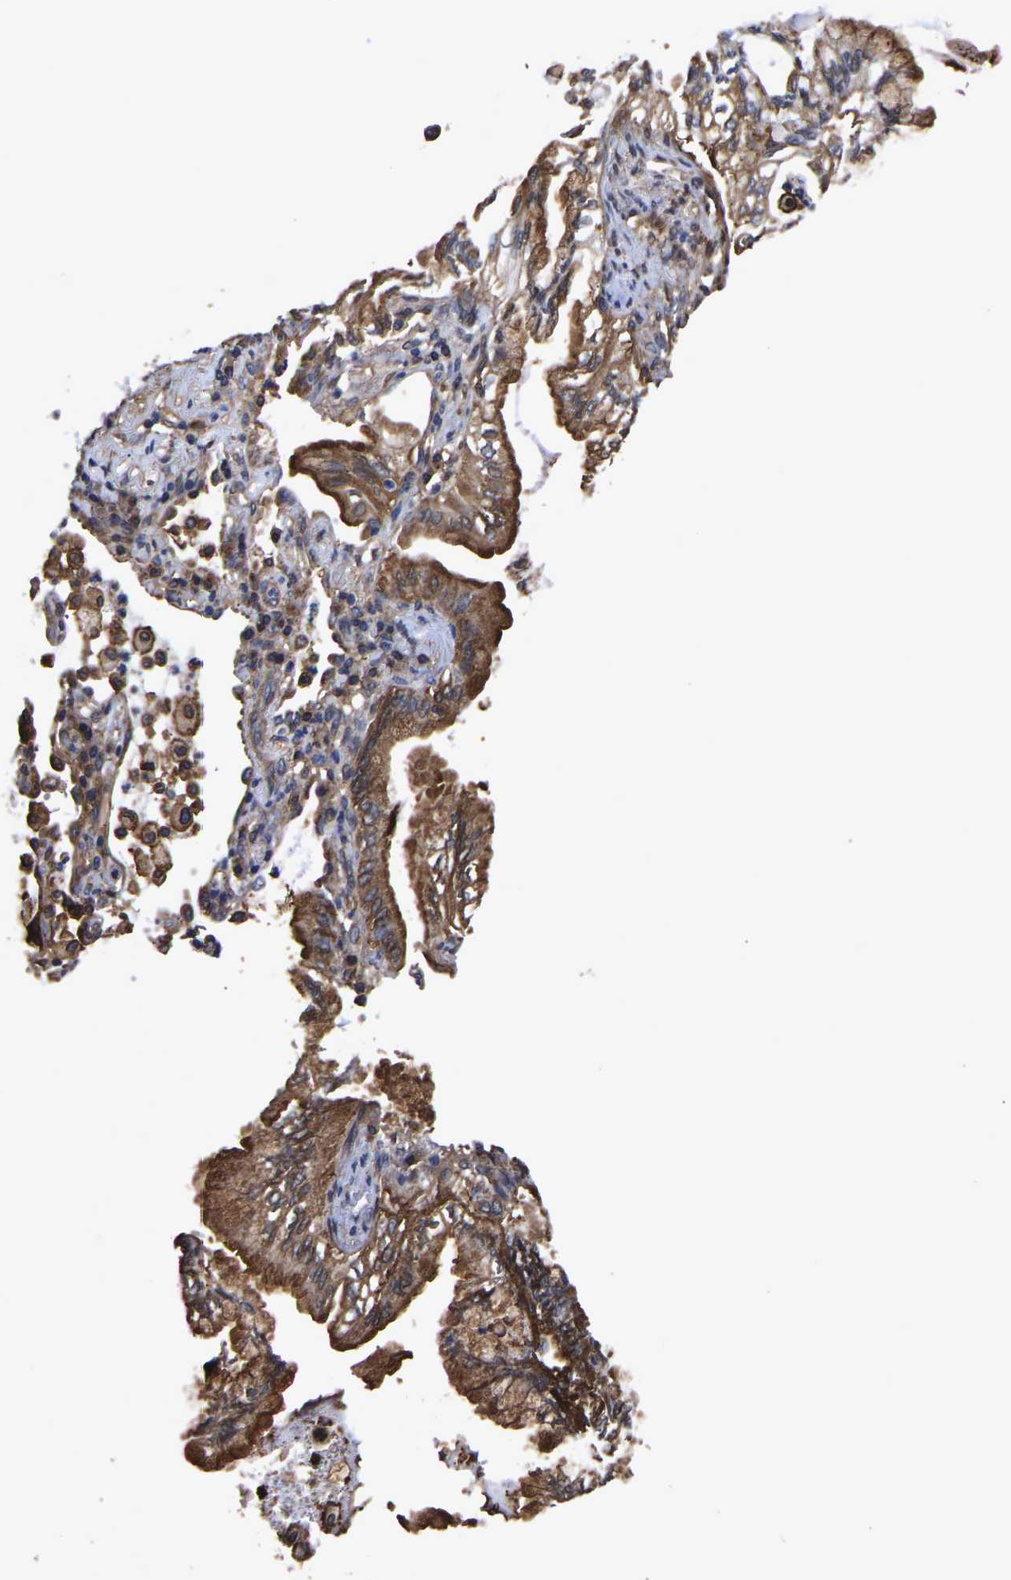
{"staining": {"intensity": "moderate", "quantity": ">75%", "location": "cytoplasmic/membranous"}, "tissue": "lung cancer", "cell_type": "Tumor cells", "image_type": "cancer", "snomed": [{"axis": "morphology", "description": "Adenocarcinoma, NOS"}, {"axis": "topography", "description": "Lung"}], "caption": "A micrograph of human lung cancer (adenocarcinoma) stained for a protein displays moderate cytoplasmic/membranous brown staining in tumor cells.", "gene": "LIF", "patient": {"sex": "female", "age": 70}}